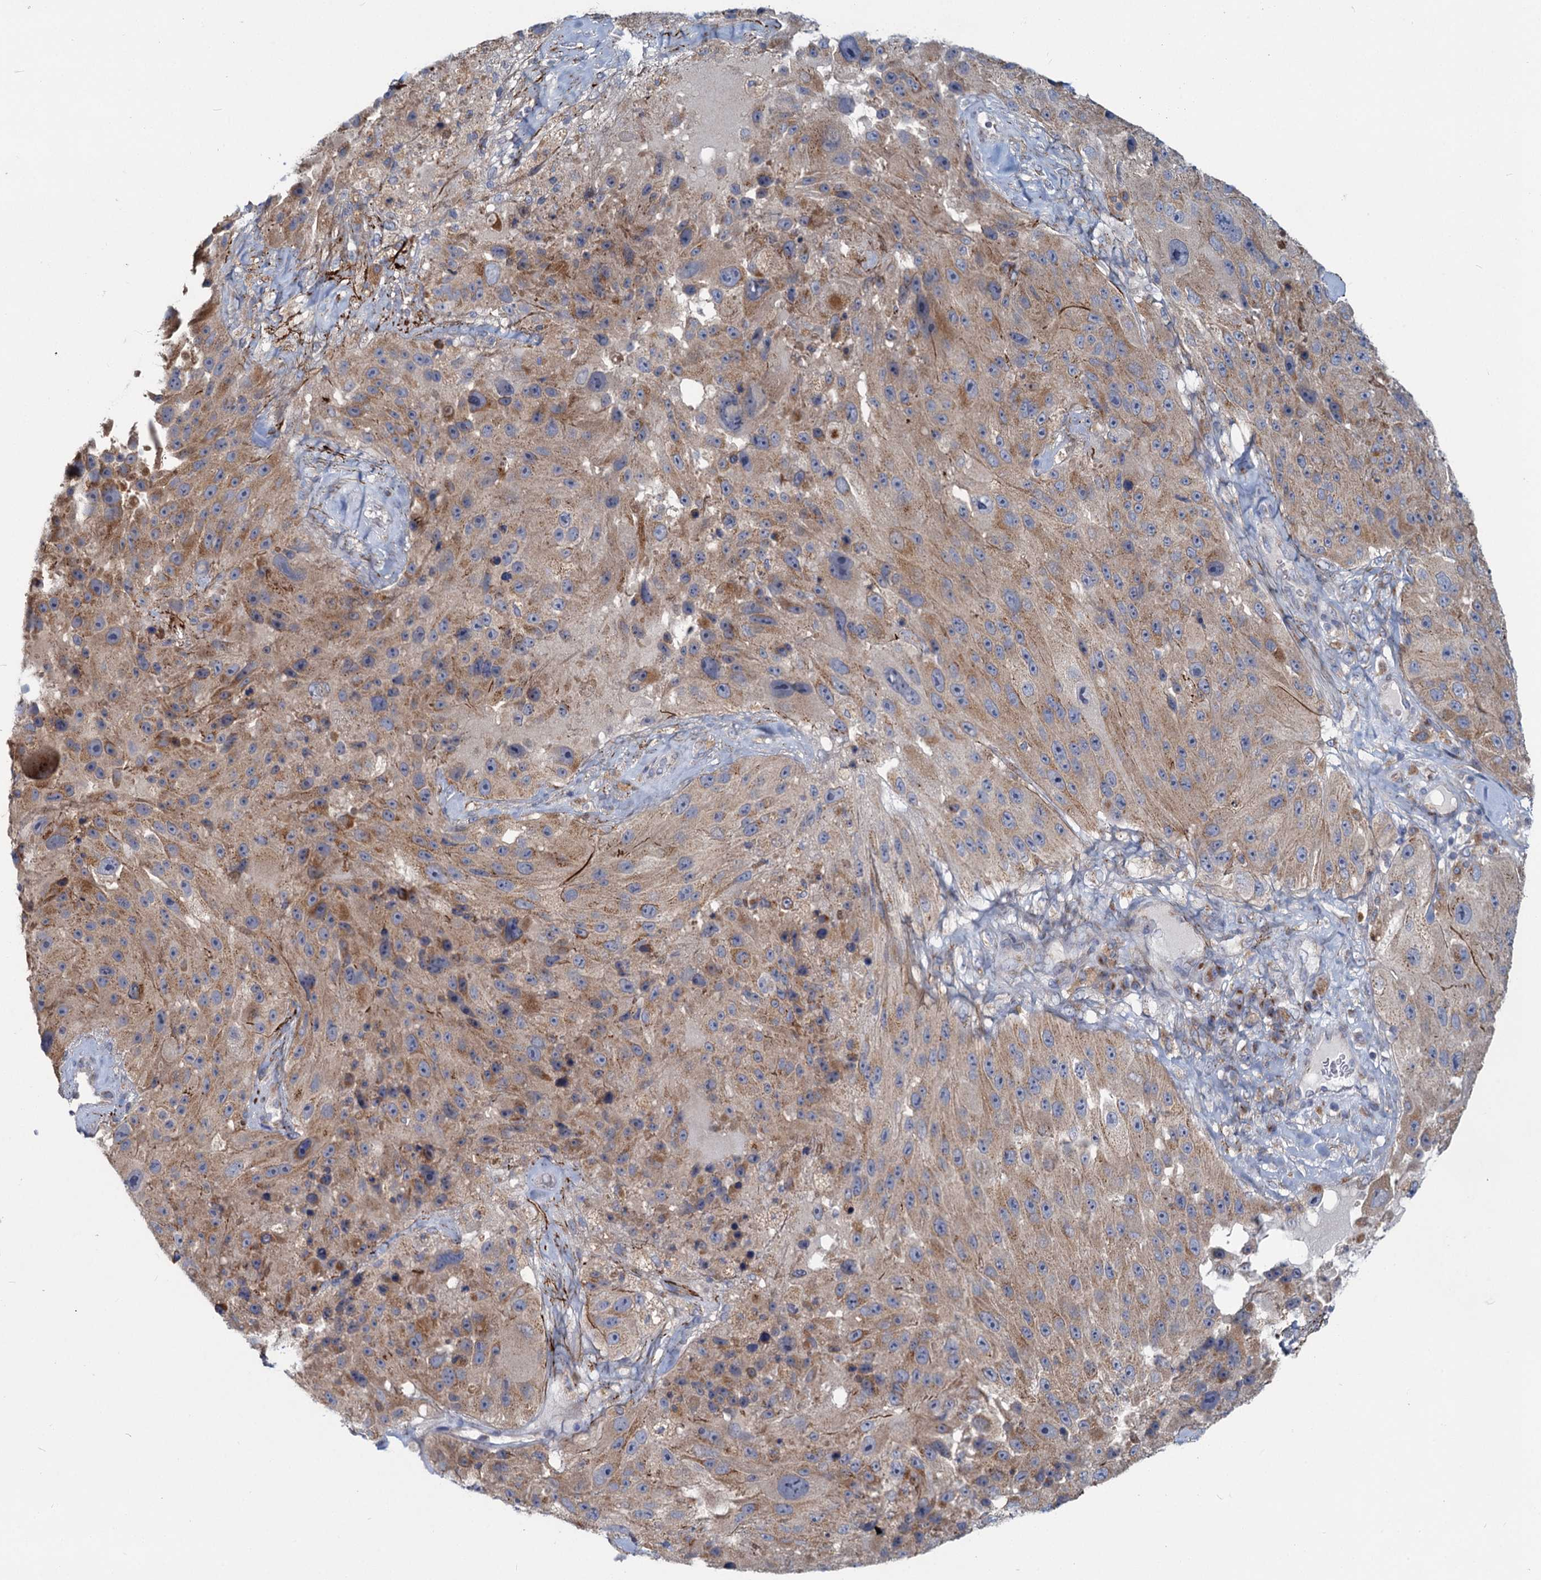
{"staining": {"intensity": "moderate", "quantity": "25%-75%", "location": "cytoplasmic/membranous"}, "tissue": "melanoma", "cell_type": "Tumor cells", "image_type": "cancer", "snomed": [{"axis": "morphology", "description": "Malignant melanoma, Metastatic site"}, {"axis": "topography", "description": "Lymph node"}], "caption": "This is a histology image of IHC staining of melanoma, which shows moderate expression in the cytoplasmic/membranous of tumor cells.", "gene": "ADCY2", "patient": {"sex": "male", "age": 62}}